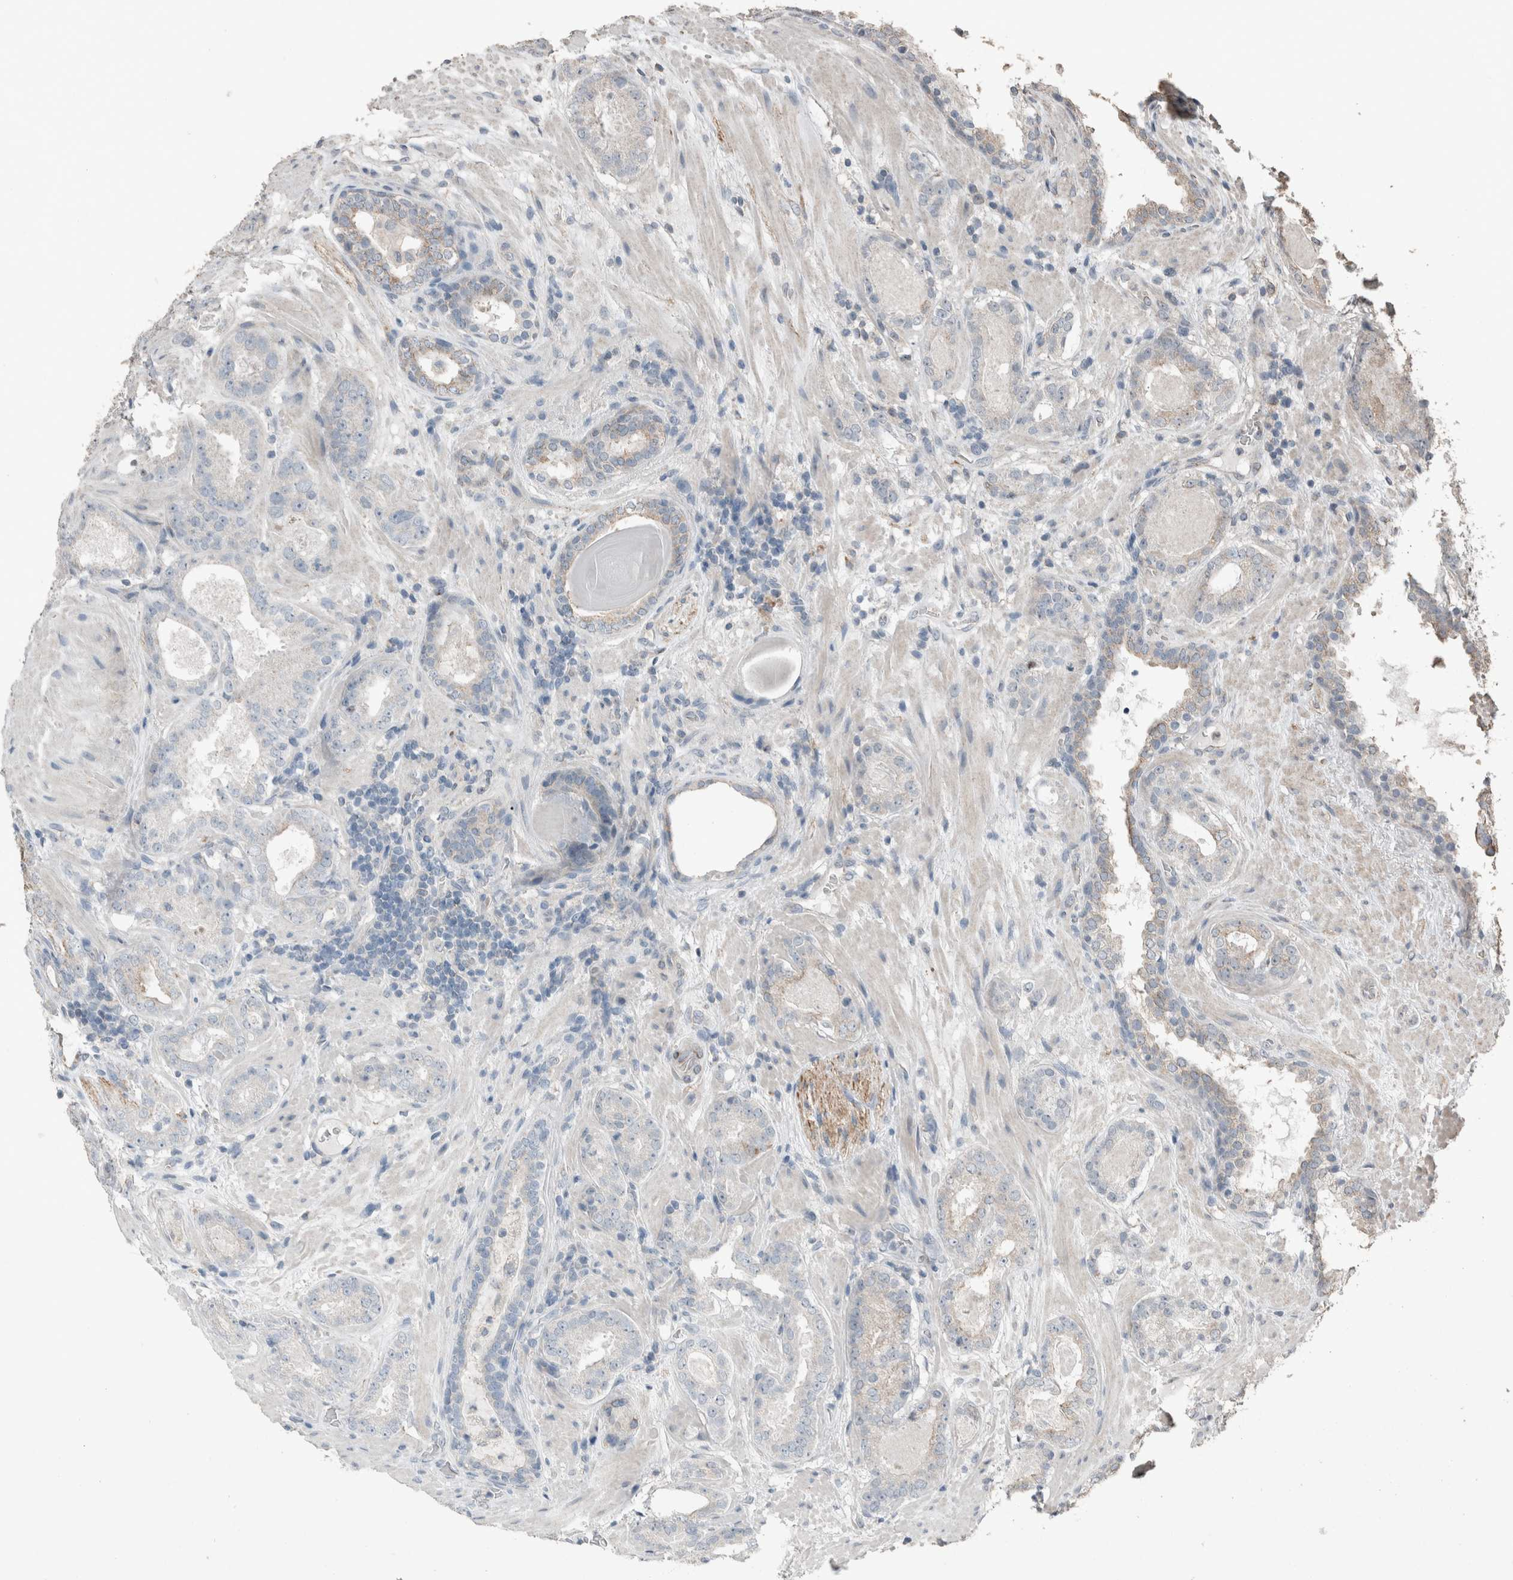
{"staining": {"intensity": "negative", "quantity": "none", "location": "none"}, "tissue": "prostate cancer", "cell_type": "Tumor cells", "image_type": "cancer", "snomed": [{"axis": "morphology", "description": "Adenocarcinoma, Low grade"}, {"axis": "topography", "description": "Prostate"}], "caption": "The IHC image has no significant positivity in tumor cells of prostate cancer (low-grade adenocarcinoma) tissue.", "gene": "ACVR2B", "patient": {"sex": "male", "age": 69}}